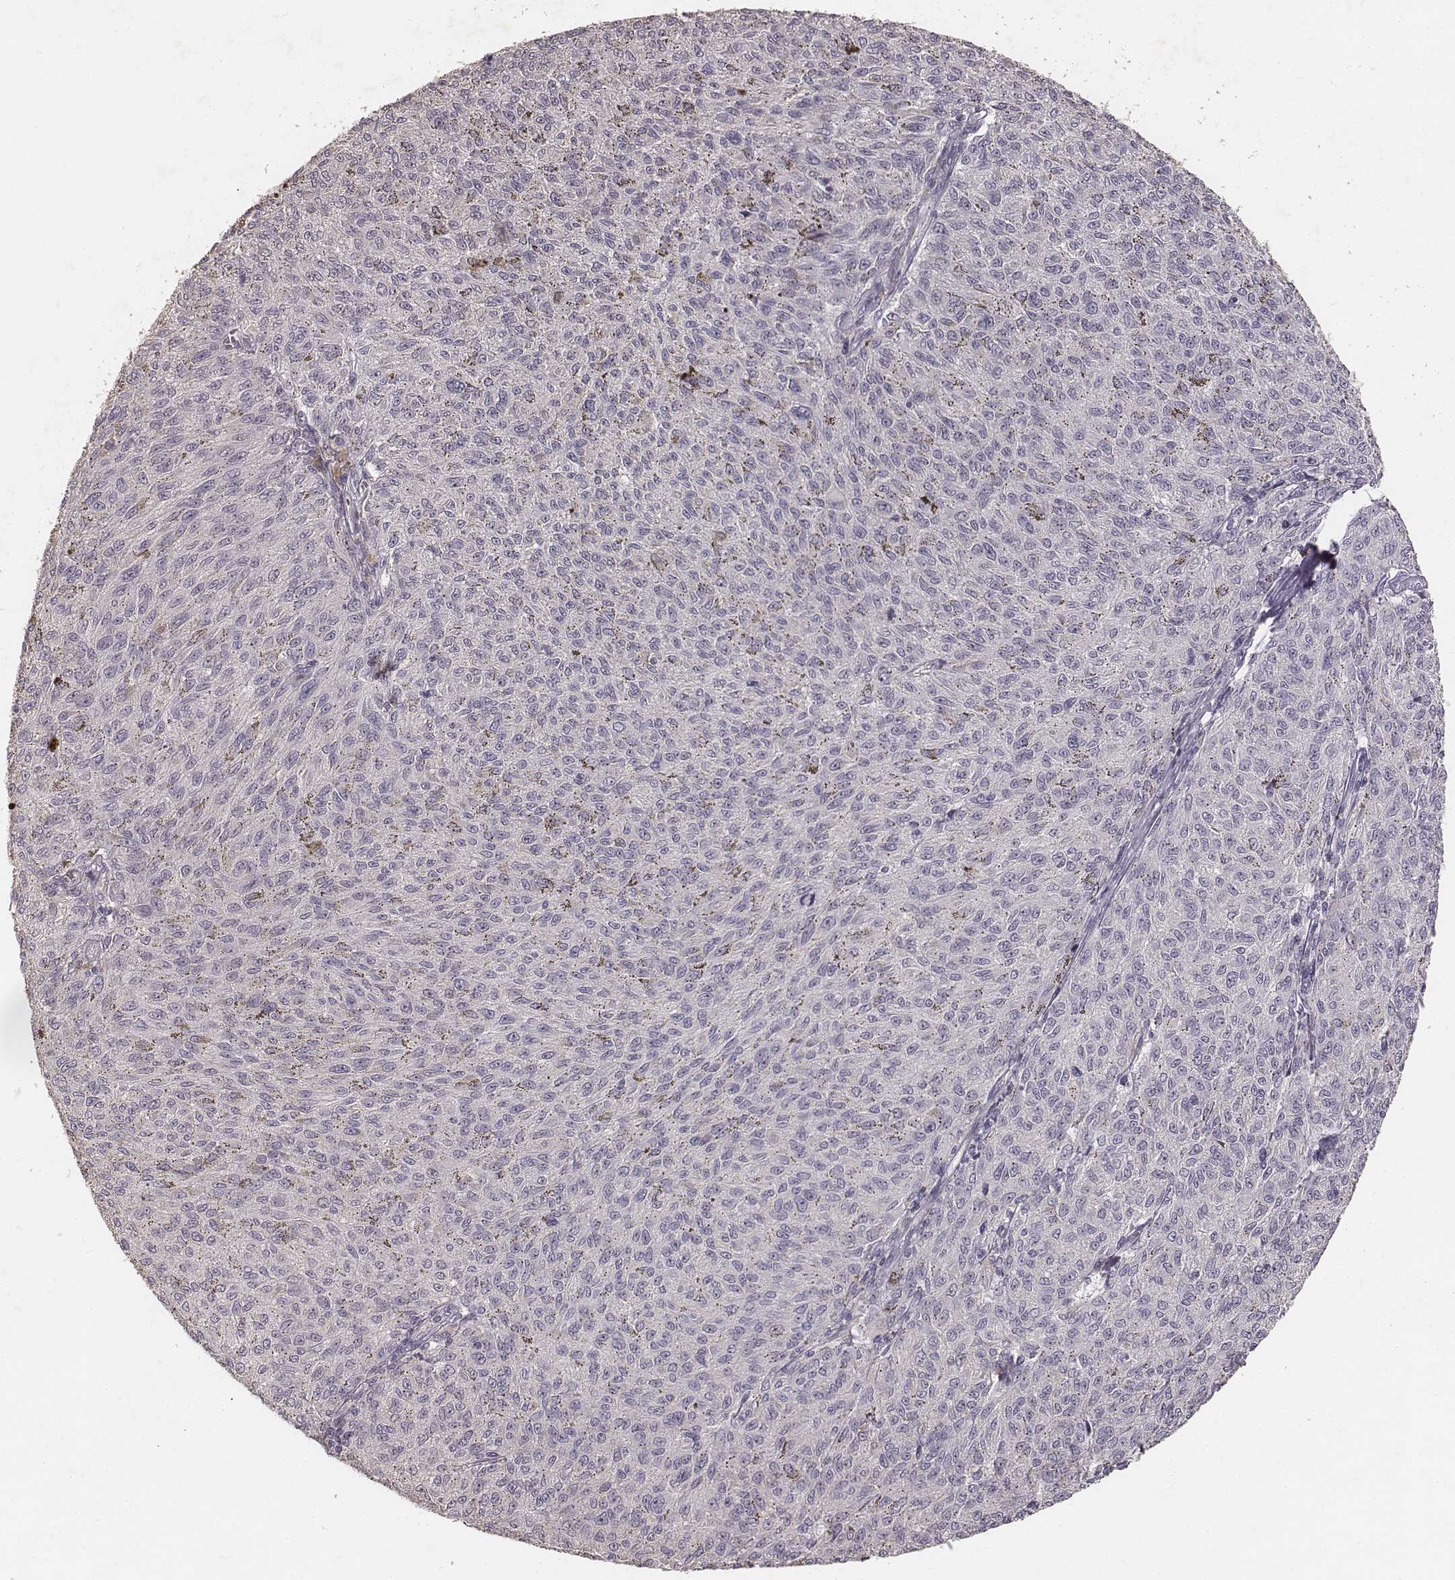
{"staining": {"intensity": "negative", "quantity": "none", "location": "none"}, "tissue": "melanoma", "cell_type": "Tumor cells", "image_type": "cancer", "snomed": [{"axis": "morphology", "description": "Malignant melanoma, NOS"}, {"axis": "topography", "description": "Skin"}], "caption": "This is an IHC micrograph of human malignant melanoma. There is no expression in tumor cells.", "gene": "MADCAM1", "patient": {"sex": "female", "age": 72}}